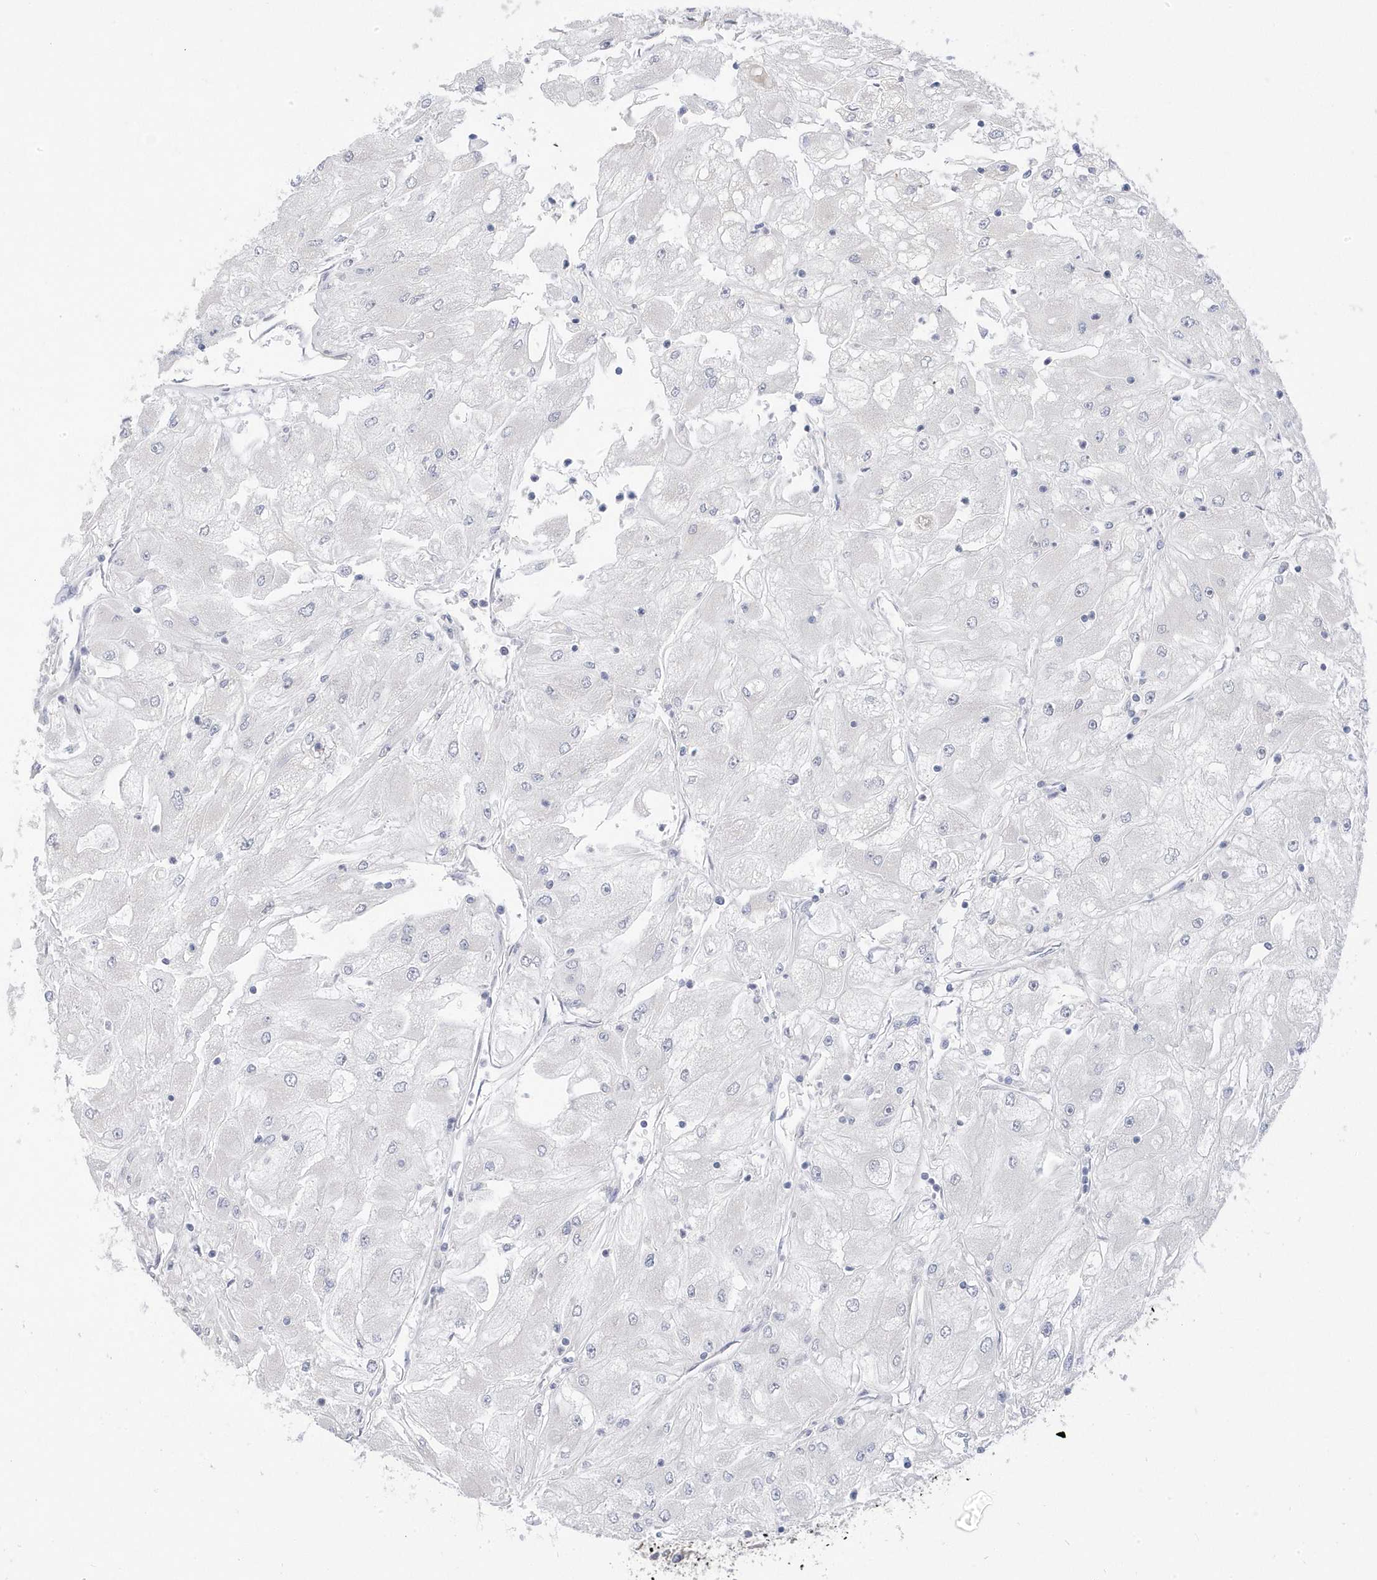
{"staining": {"intensity": "negative", "quantity": "none", "location": "none"}, "tissue": "renal cancer", "cell_type": "Tumor cells", "image_type": "cancer", "snomed": [{"axis": "morphology", "description": "Adenocarcinoma, NOS"}, {"axis": "topography", "description": "Kidney"}], "caption": "A high-resolution histopathology image shows immunohistochemistry (IHC) staining of renal cancer (adenocarcinoma), which exhibits no significant expression in tumor cells.", "gene": "GTPBP6", "patient": {"sex": "male", "age": 80}}